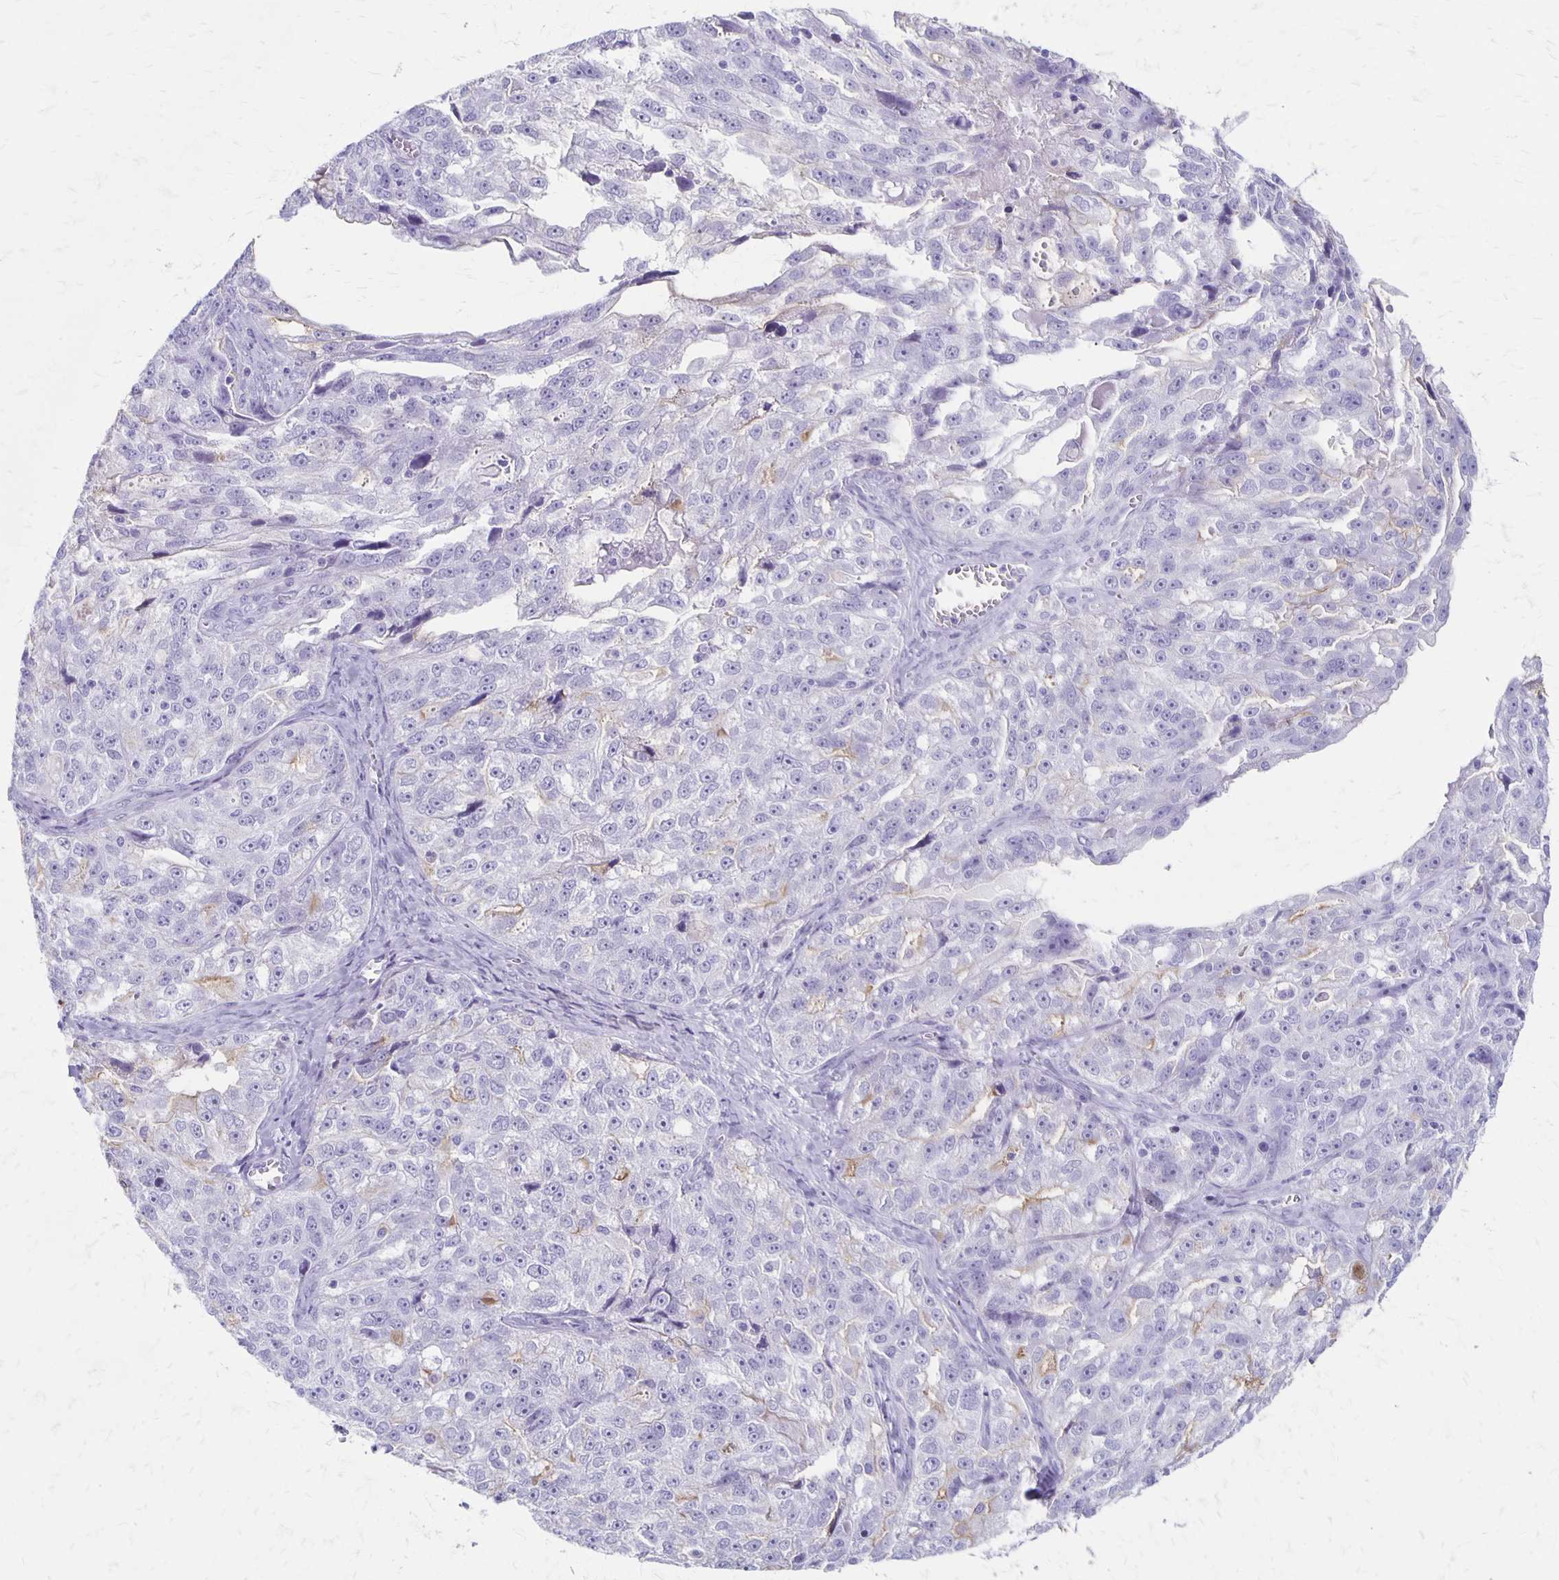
{"staining": {"intensity": "negative", "quantity": "none", "location": "none"}, "tissue": "ovarian cancer", "cell_type": "Tumor cells", "image_type": "cancer", "snomed": [{"axis": "morphology", "description": "Cystadenocarcinoma, serous, NOS"}, {"axis": "topography", "description": "Ovary"}], "caption": "Image shows no protein expression in tumor cells of ovarian cancer (serous cystadenocarcinoma) tissue.", "gene": "MAGEC2", "patient": {"sex": "female", "age": 51}}